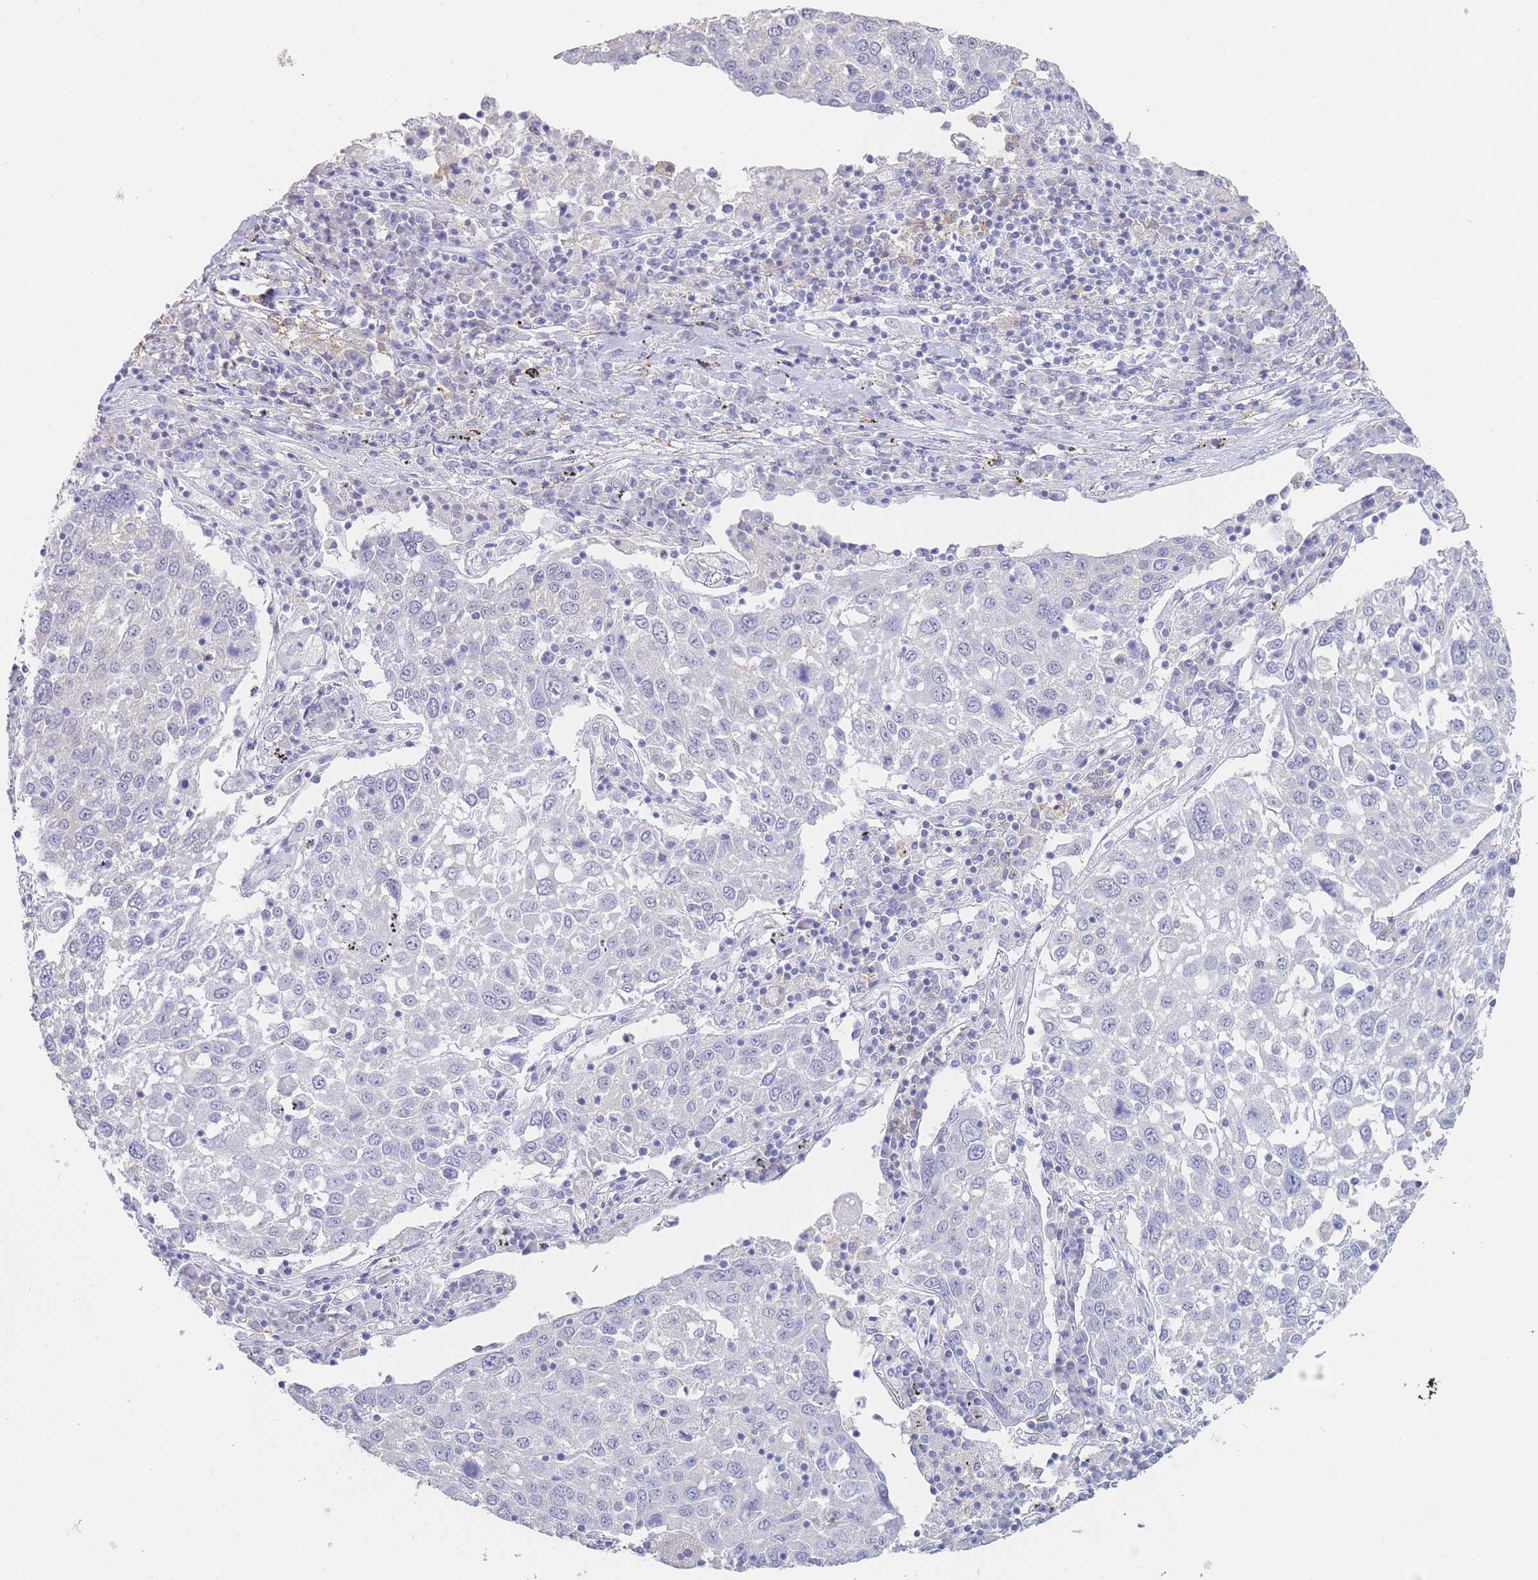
{"staining": {"intensity": "negative", "quantity": "none", "location": "none"}, "tissue": "lung cancer", "cell_type": "Tumor cells", "image_type": "cancer", "snomed": [{"axis": "morphology", "description": "Squamous cell carcinoma, NOS"}, {"axis": "topography", "description": "Lung"}], "caption": "Protein analysis of lung cancer (squamous cell carcinoma) reveals no significant expression in tumor cells.", "gene": "CD37", "patient": {"sex": "male", "age": 65}}